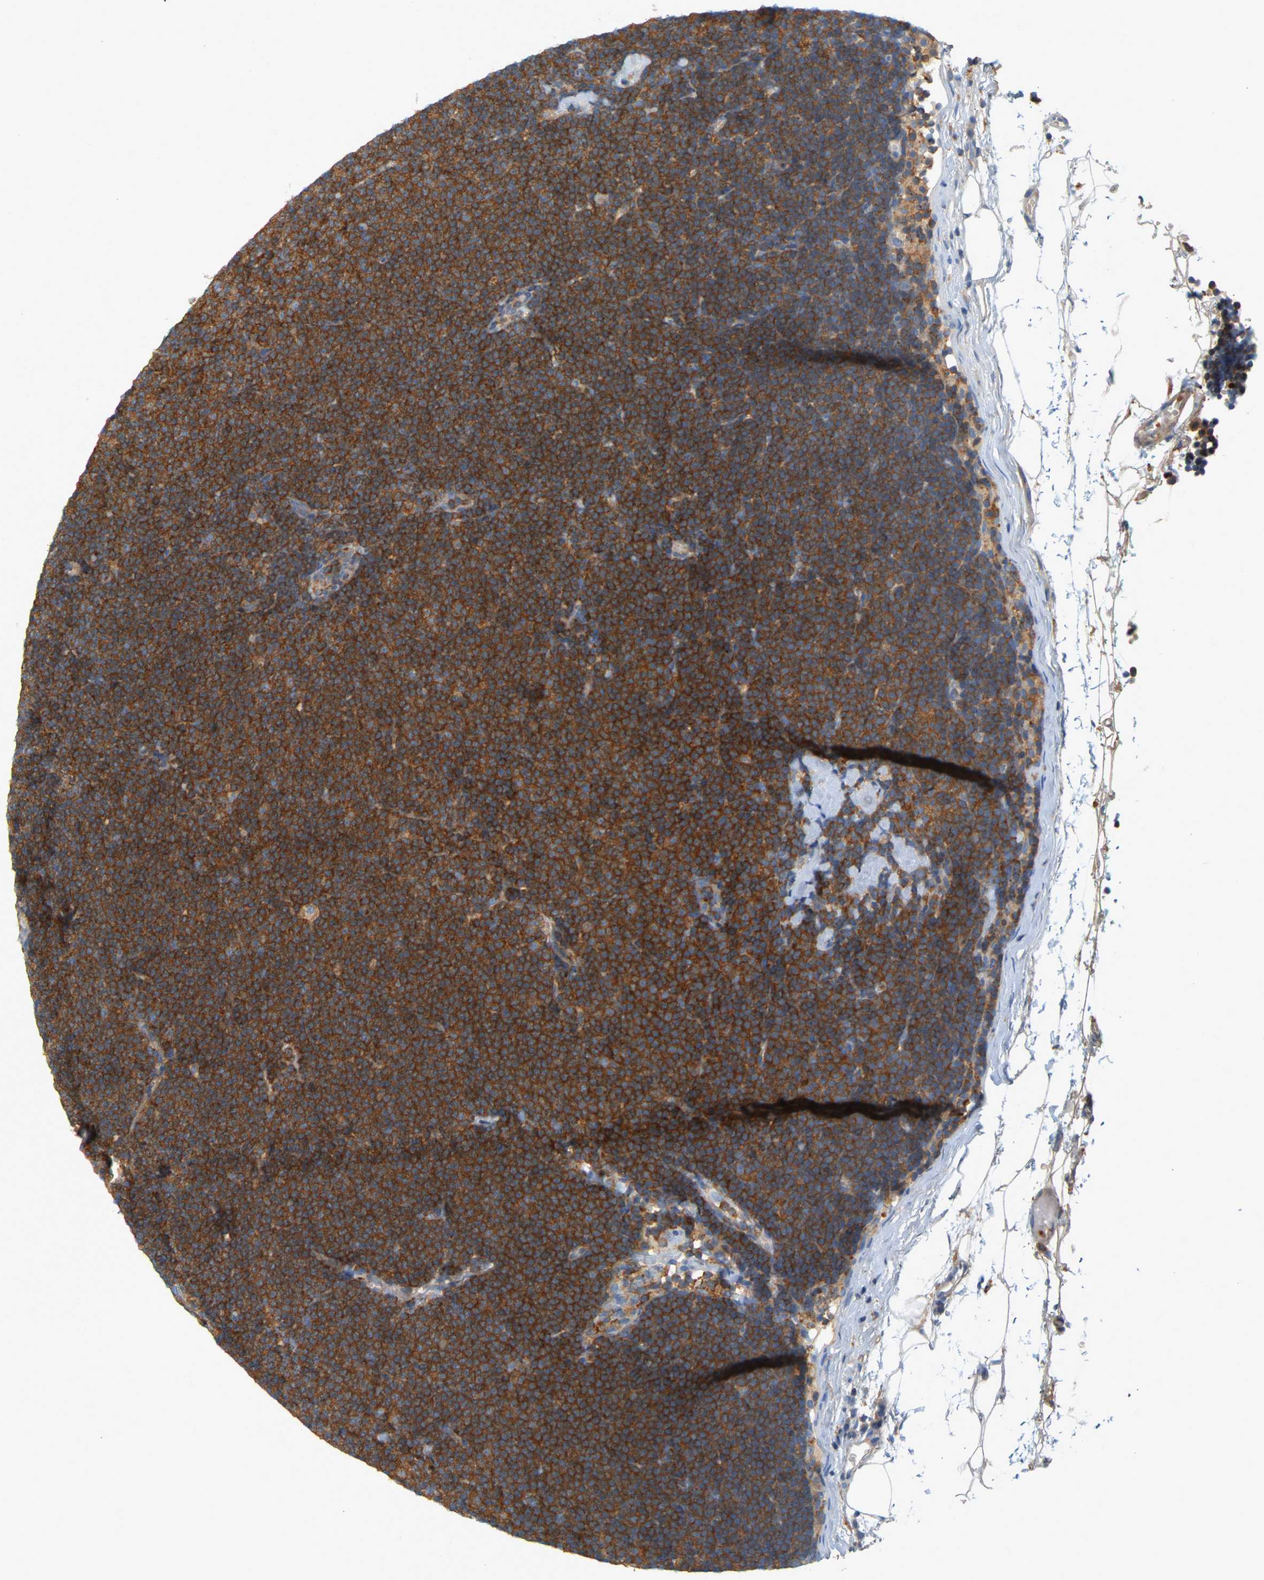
{"staining": {"intensity": "strong", "quantity": ">75%", "location": "cytoplasmic/membranous"}, "tissue": "lymphoma", "cell_type": "Tumor cells", "image_type": "cancer", "snomed": [{"axis": "morphology", "description": "Malignant lymphoma, non-Hodgkin's type, Low grade"}, {"axis": "topography", "description": "Lymph node"}], "caption": "Immunohistochemistry (IHC) (DAB) staining of lymphoma demonstrates strong cytoplasmic/membranous protein expression in approximately >75% of tumor cells.", "gene": "AKAP13", "patient": {"sex": "female", "age": 53}}